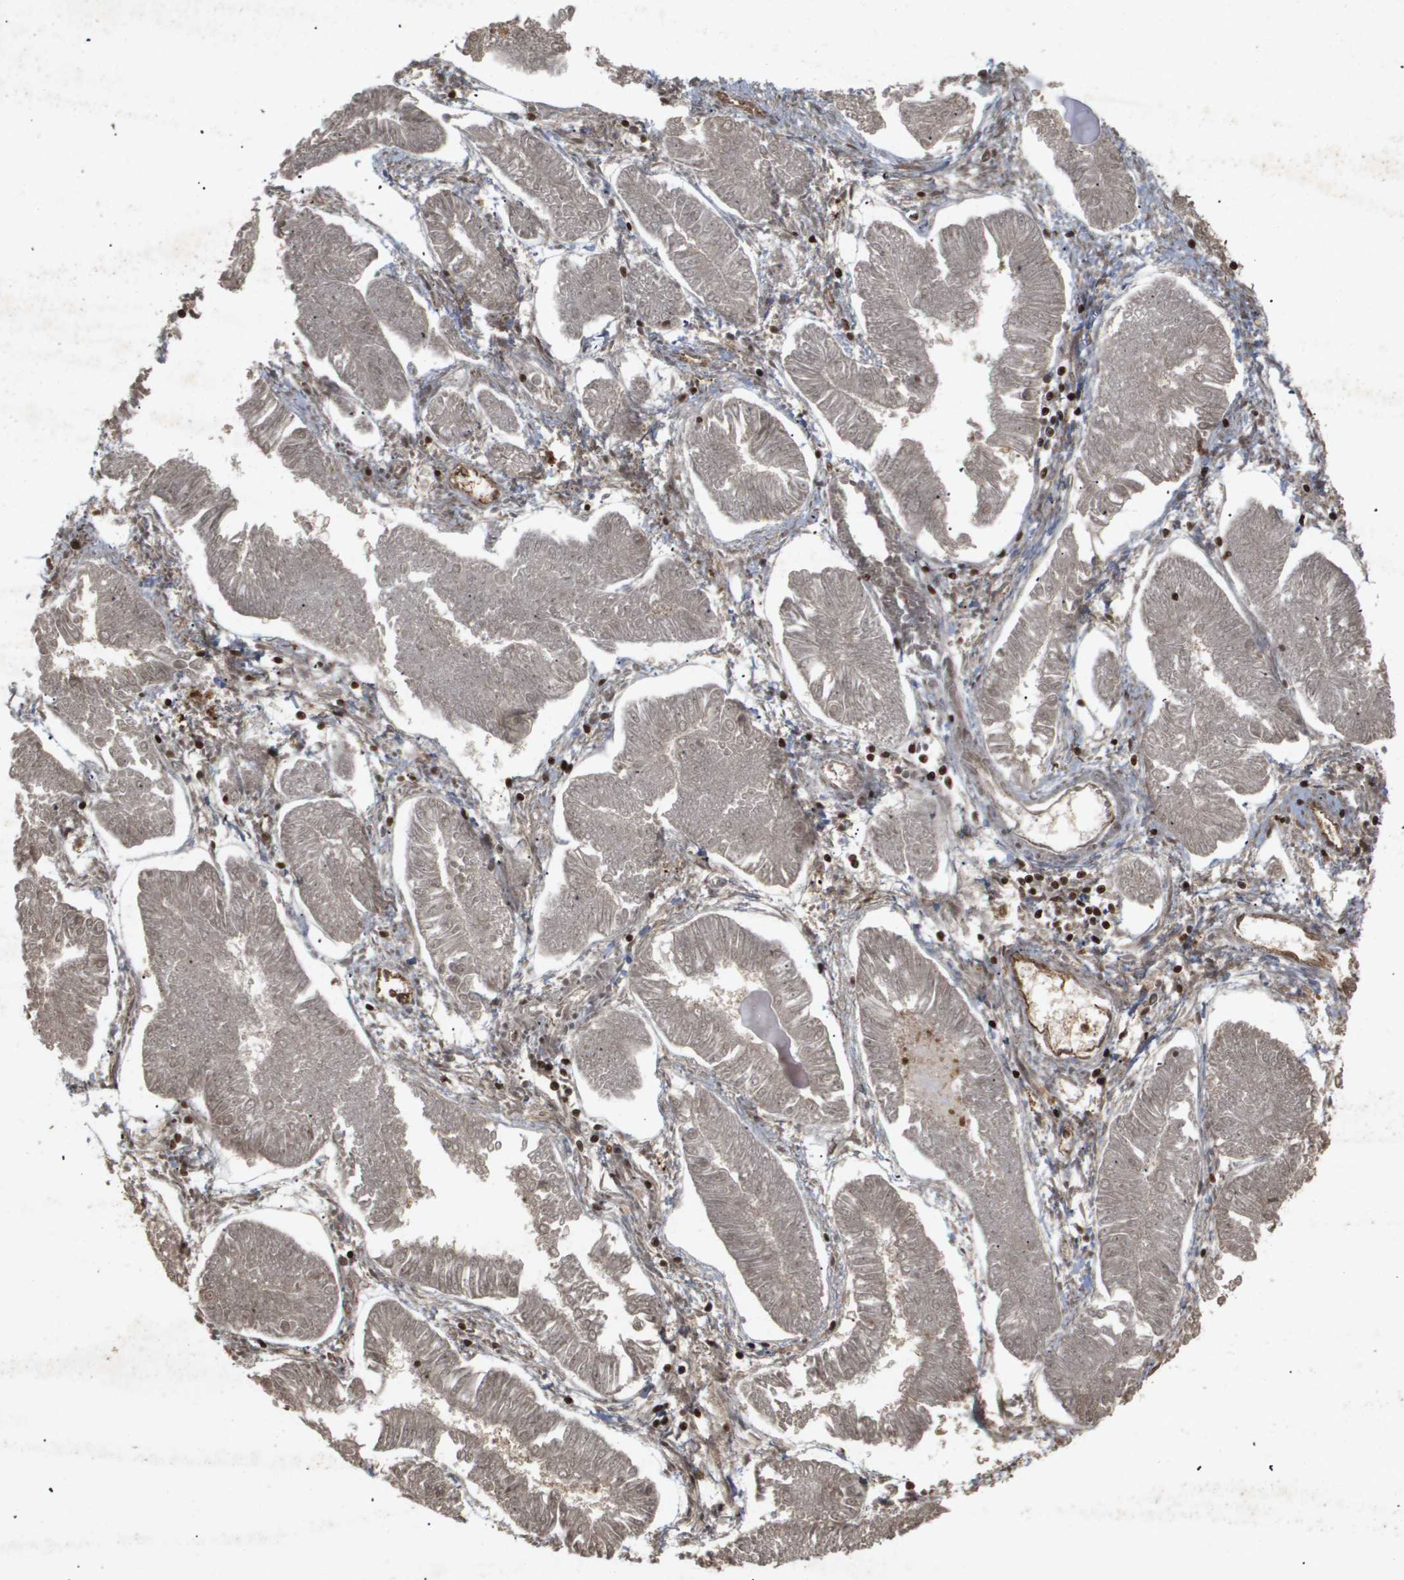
{"staining": {"intensity": "negative", "quantity": "none", "location": "none"}, "tissue": "endometrial cancer", "cell_type": "Tumor cells", "image_type": "cancer", "snomed": [{"axis": "morphology", "description": "Adenocarcinoma, NOS"}, {"axis": "topography", "description": "Endometrium"}], "caption": "This is a histopathology image of immunohistochemistry staining of endometrial cancer, which shows no positivity in tumor cells.", "gene": "HSPA6", "patient": {"sex": "female", "age": 53}}